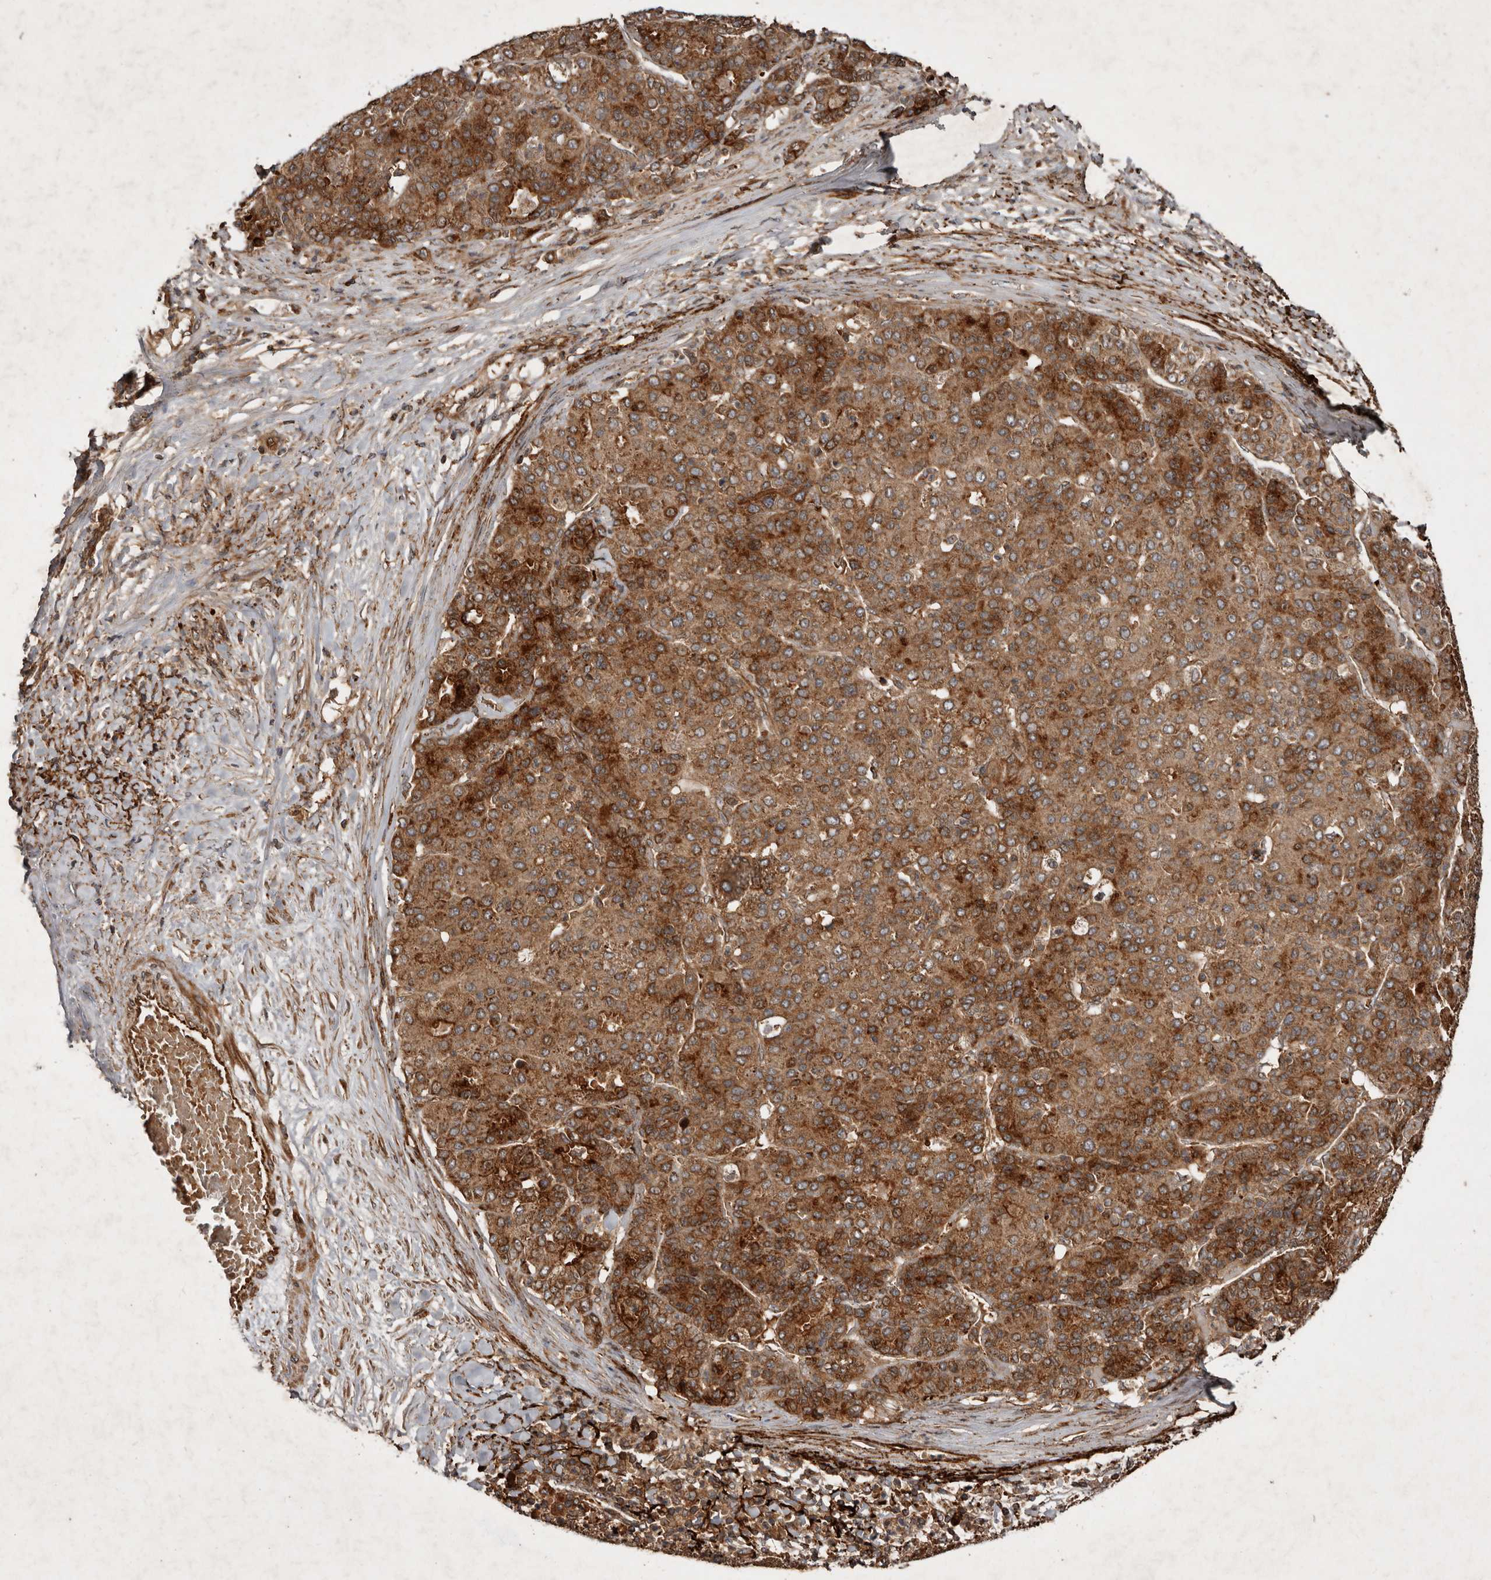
{"staining": {"intensity": "moderate", "quantity": ">75%", "location": "cytoplasmic/membranous"}, "tissue": "liver cancer", "cell_type": "Tumor cells", "image_type": "cancer", "snomed": [{"axis": "morphology", "description": "Carcinoma, Hepatocellular, NOS"}, {"axis": "topography", "description": "Liver"}], "caption": "Moderate cytoplasmic/membranous positivity is appreciated in approximately >75% of tumor cells in liver cancer. (Stains: DAB (3,3'-diaminobenzidine) in brown, nuclei in blue, Microscopy: brightfield microscopy at high magnification).", "gene": "STK36", "patient": {"sex": "male", "age": 65}}